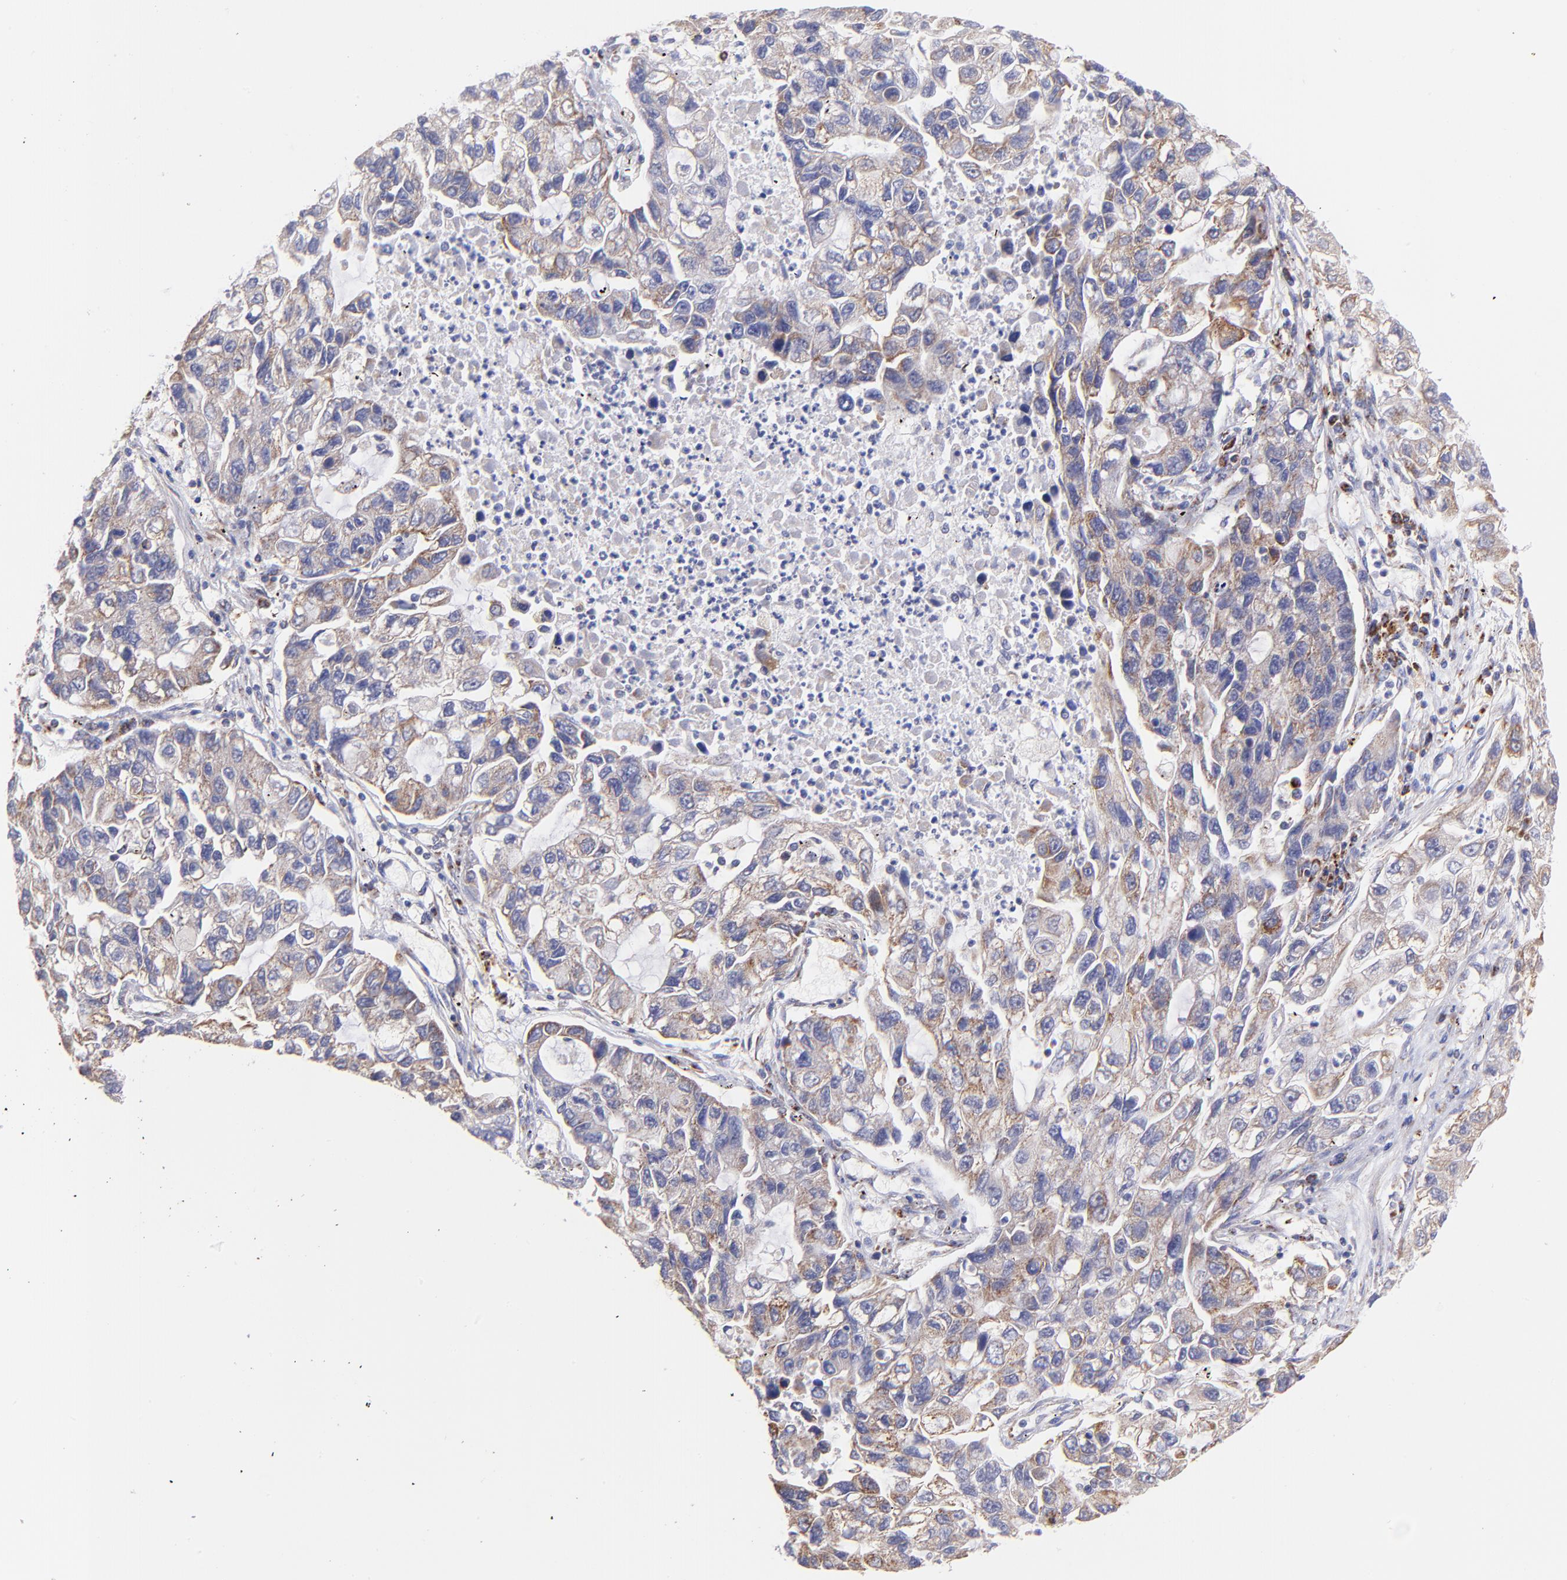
{"staining": {"intensity": "moderate", "quantity": "25%-75%", "location": "cytoplasmic/membranous"}, "tissue": "lung cancer", "cell_type": "Tumor cells", "image_type": "cancer", "snomed": [{"axis": "morphology", "description": "Adenocarcinoma, NOS"}, {"axis": "topography", "description": "Lung"}], "caption": "The photomicrograph shows a brown stain indicating the presence of a protein in the cytoplasmic/membranous of tumor cells in adenocarcinoma (lung). The staining was performed using DAB, with brown indicating positive protein expression. Nuclei are stained blue with hematoxylin.", "gene": "NDUFB7", "patient": {"sex": "female", "age": 51}}